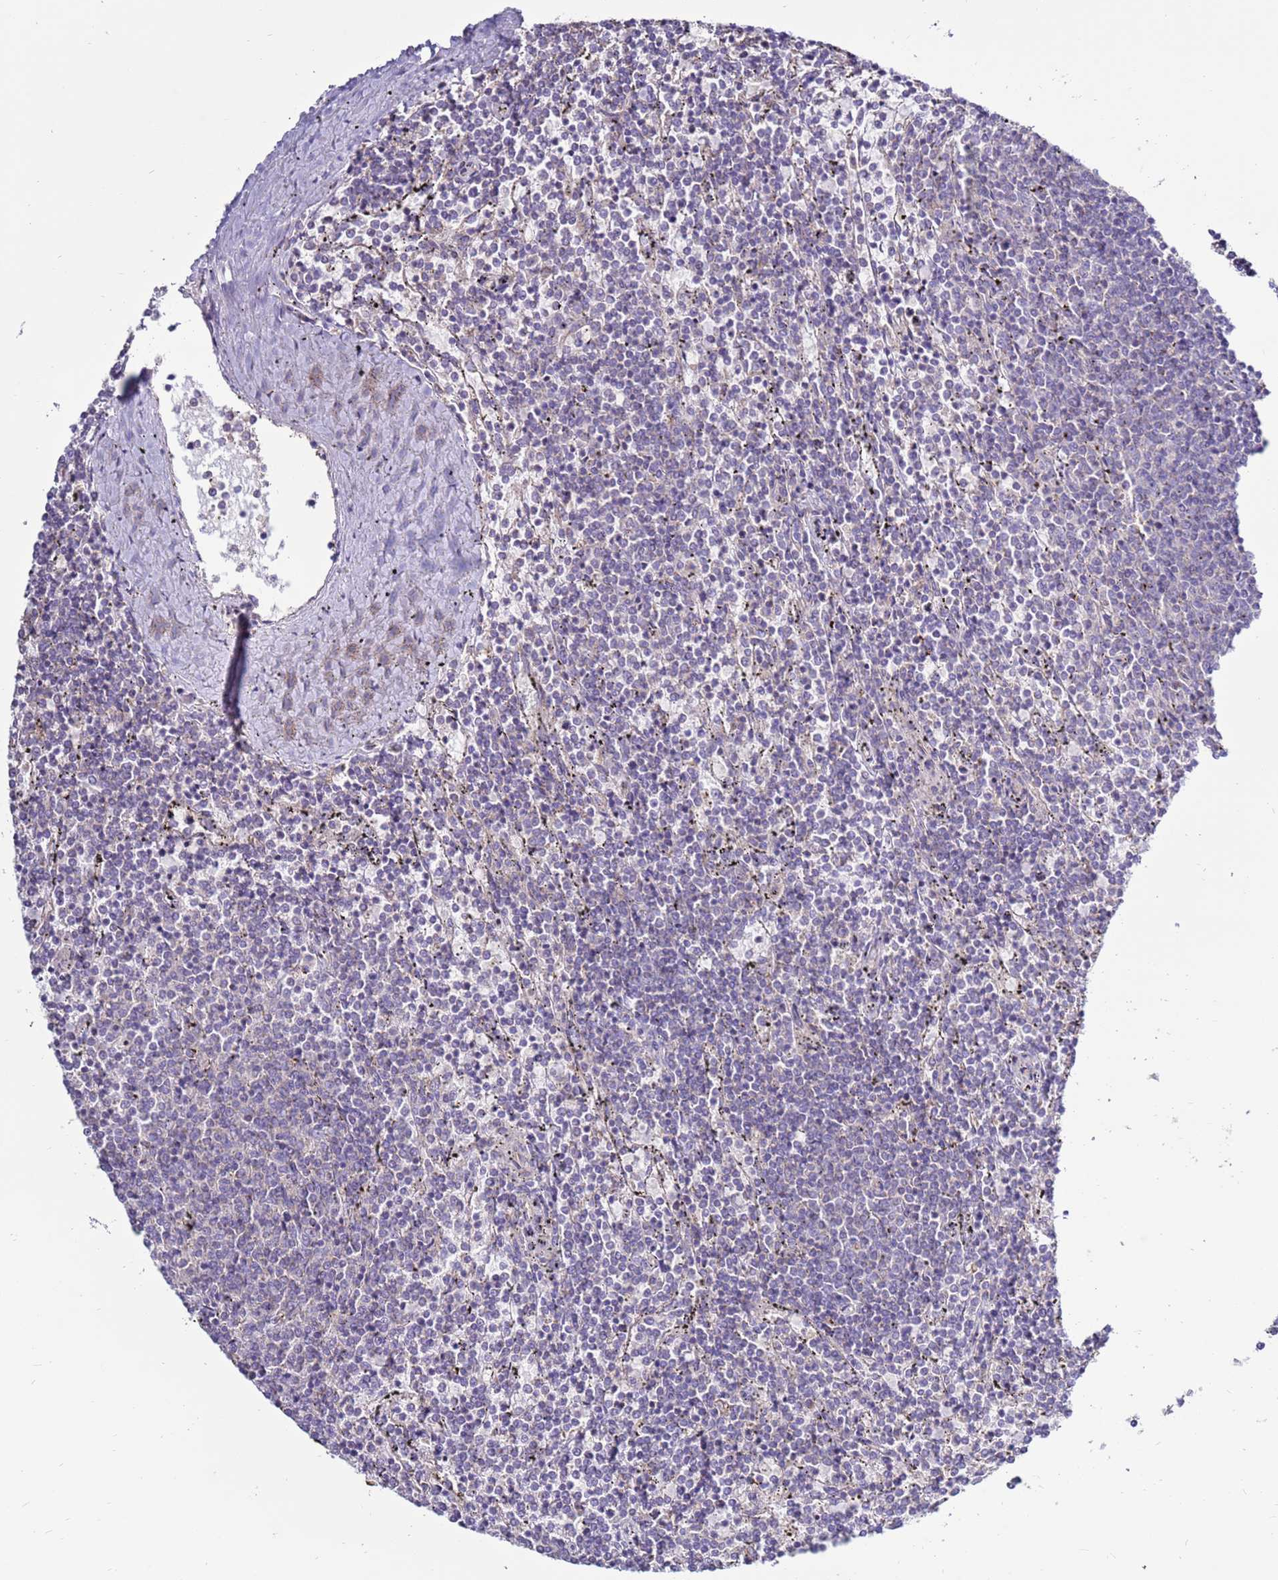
{"staining": {"intensity": "negative", "quantity": "none", "location": "none"}, "tissue": "lymphoma", "cell_type": "Tumor cells", "image_type": "cancer", "snomed": [{"axis": "morphology", "description": "Malignant lymphoma, non-Hodgkin's type, Low grade"}, {"axis": "topography", "description": "Spleen"}], "caption": "Tumor cells are negative for protein expression in human low-grade malignant lymphoma, non-Hodgkin's type.", "gene": "TRAPPC4", "patient": {"sex": "female", "age": 50}}